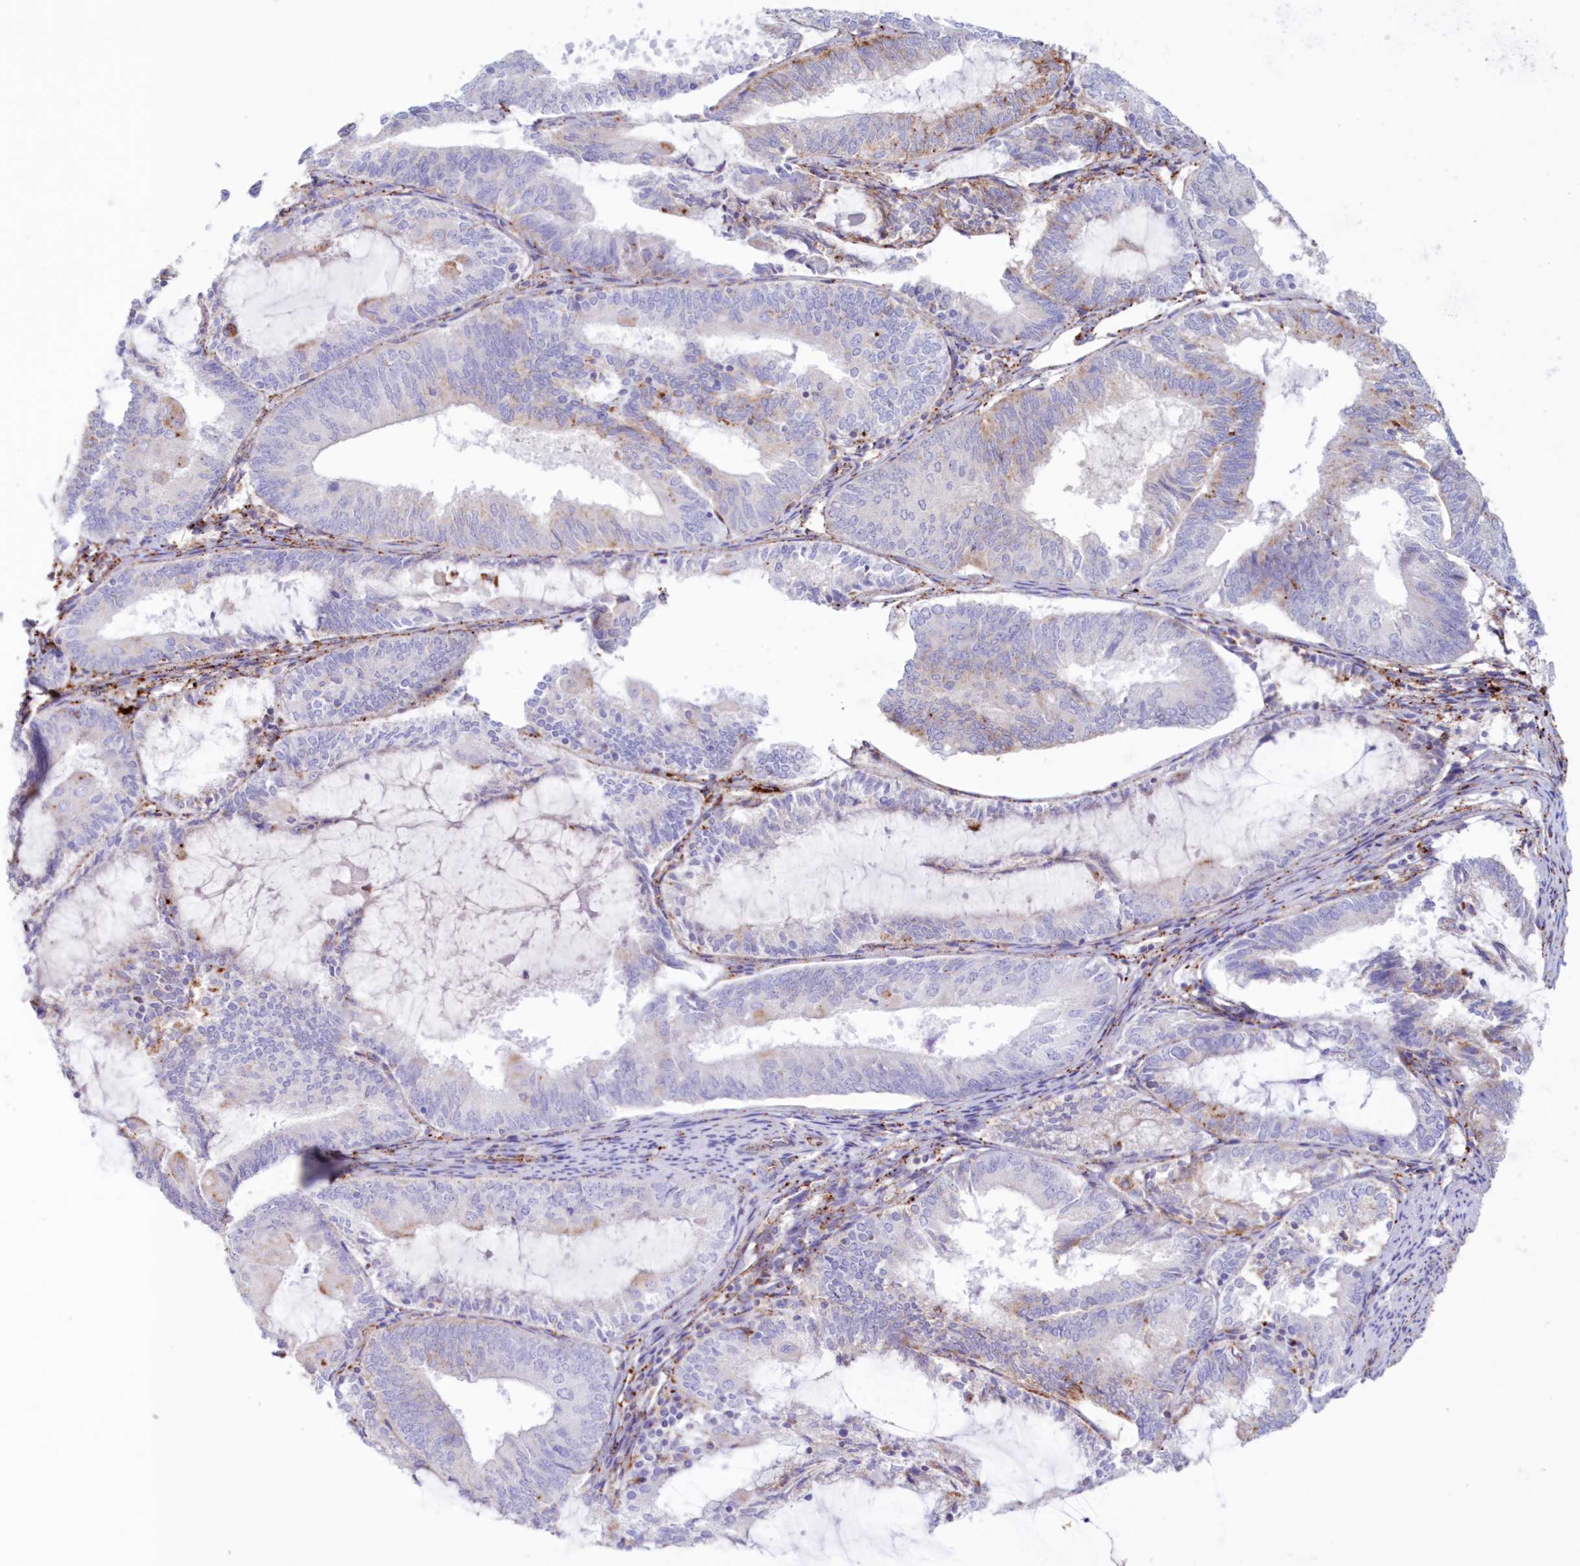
{"staining": {"intensity": "moderate", "quantity": "<25%", "location": "cytoplasmic/membranous"}, "tissue": "endometrial cancer", "cell_type": "Tumor cells", "image_type": "cancer", "snomed": [{"axis": "morphology", "description": "Adenocarcinoma, NOS"}, {"axis": "topography", "description": "Endometrium"}], "caption": "Endometrial cancer (adenocarcinoma) stained for a protein reveals moderate cytoplasmic/membranous positivity in tumor cells. (Brightfield microscopy of DAB IHC at high magnification).", "gene": "TPP1", "patient": {"sex": "female", "age": 81}}